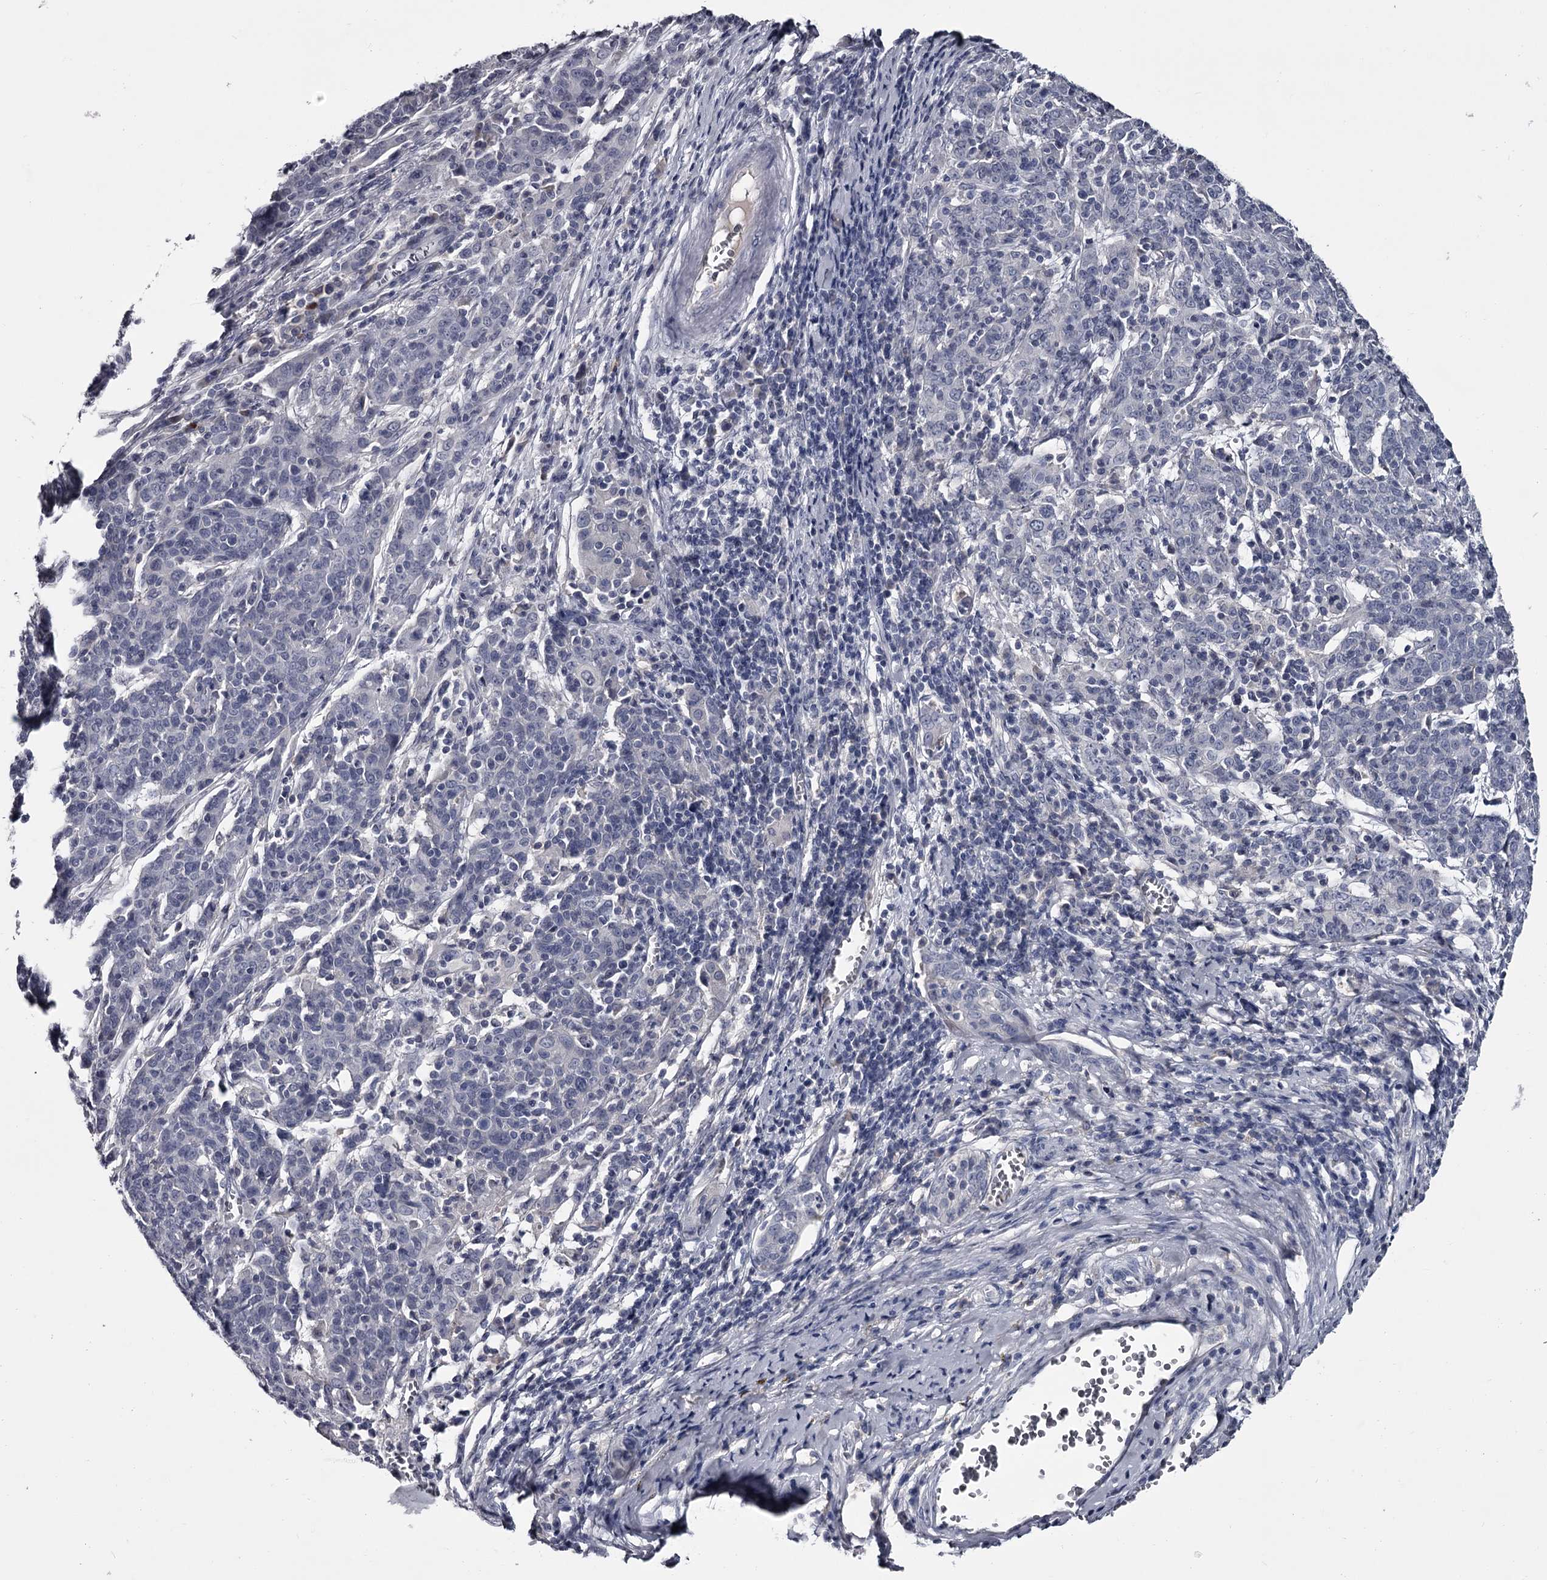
{"staining": {"intensity": "negative", "quantity": "none", "location": "none"}, "tissue": "cervical cancer", "cell_type": "Tumor cells", "image_type": "cancer", "snomed": [{"axis": "morphology", "description": "Squamous cell carcinoma, NOS"}, {"axis": "topography", "description": "Cervix"}], "caption": "High magnification brightfield microscopy of squamous cell carcinoma (cervical) stained with DAB (3,3'-diaminobenzidine) (brown) and counterstained with hematoxylin (blue): tumor cells show no significant staining.", "gene": "DAO", "patient": {"sex": "female", "age": 67}}